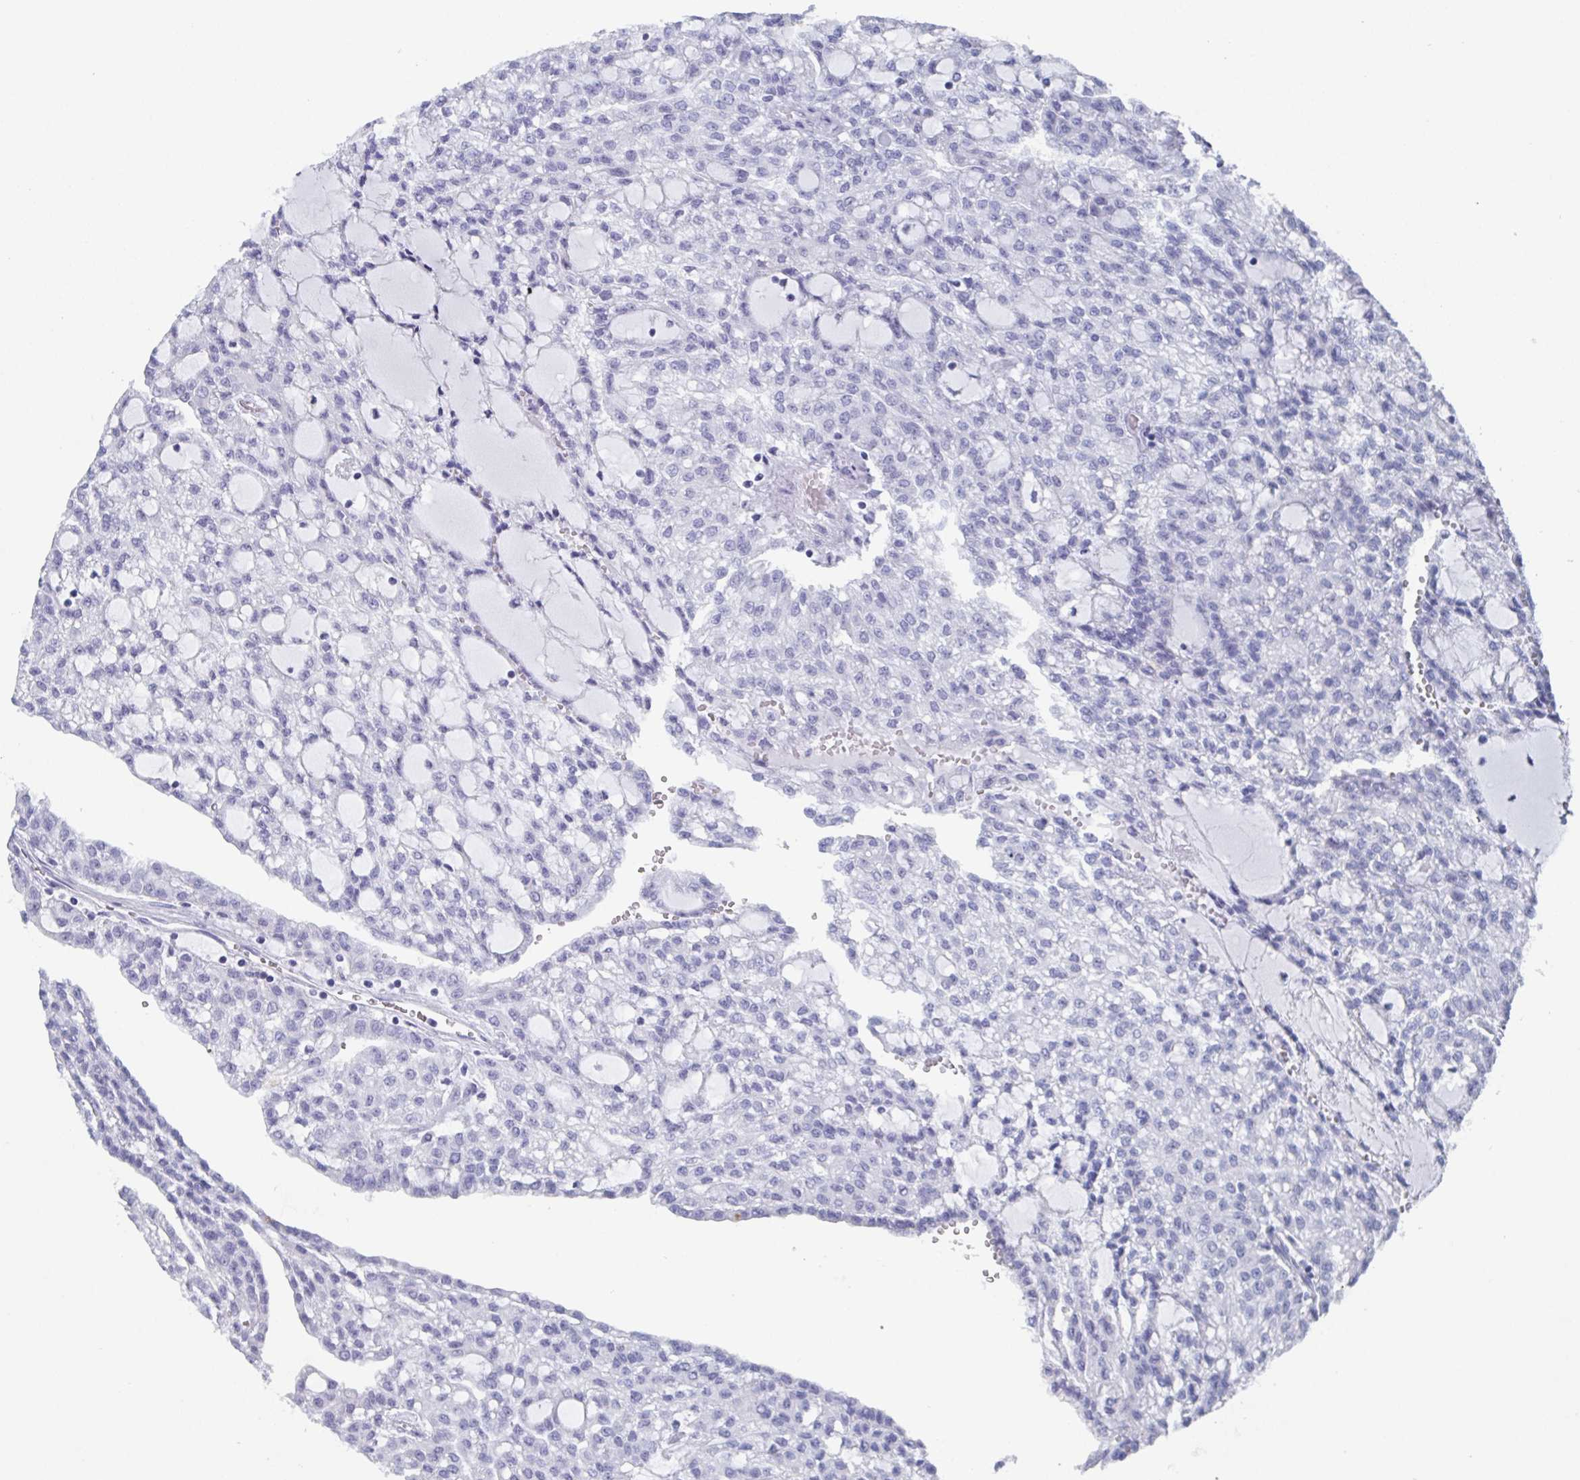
{"staining": {"intensity": "negative", "quantity": "none", "location": "none"}, "tissue": "renal cancer", "cell_type": "Tumor cells", "image_type": "cancer", "snomed": [{"axis": "morphology", "description": "Adenocarcinoma, NOS"}, {"axis": "topography", "description": "Kidney"}], "caption": "Immunohistochemical staining of adenocarcinoma (renal) reveals no significant staining in tumor cells.", "gene": "DYDC2", "patient": {"sex": "male", "age": 63}}